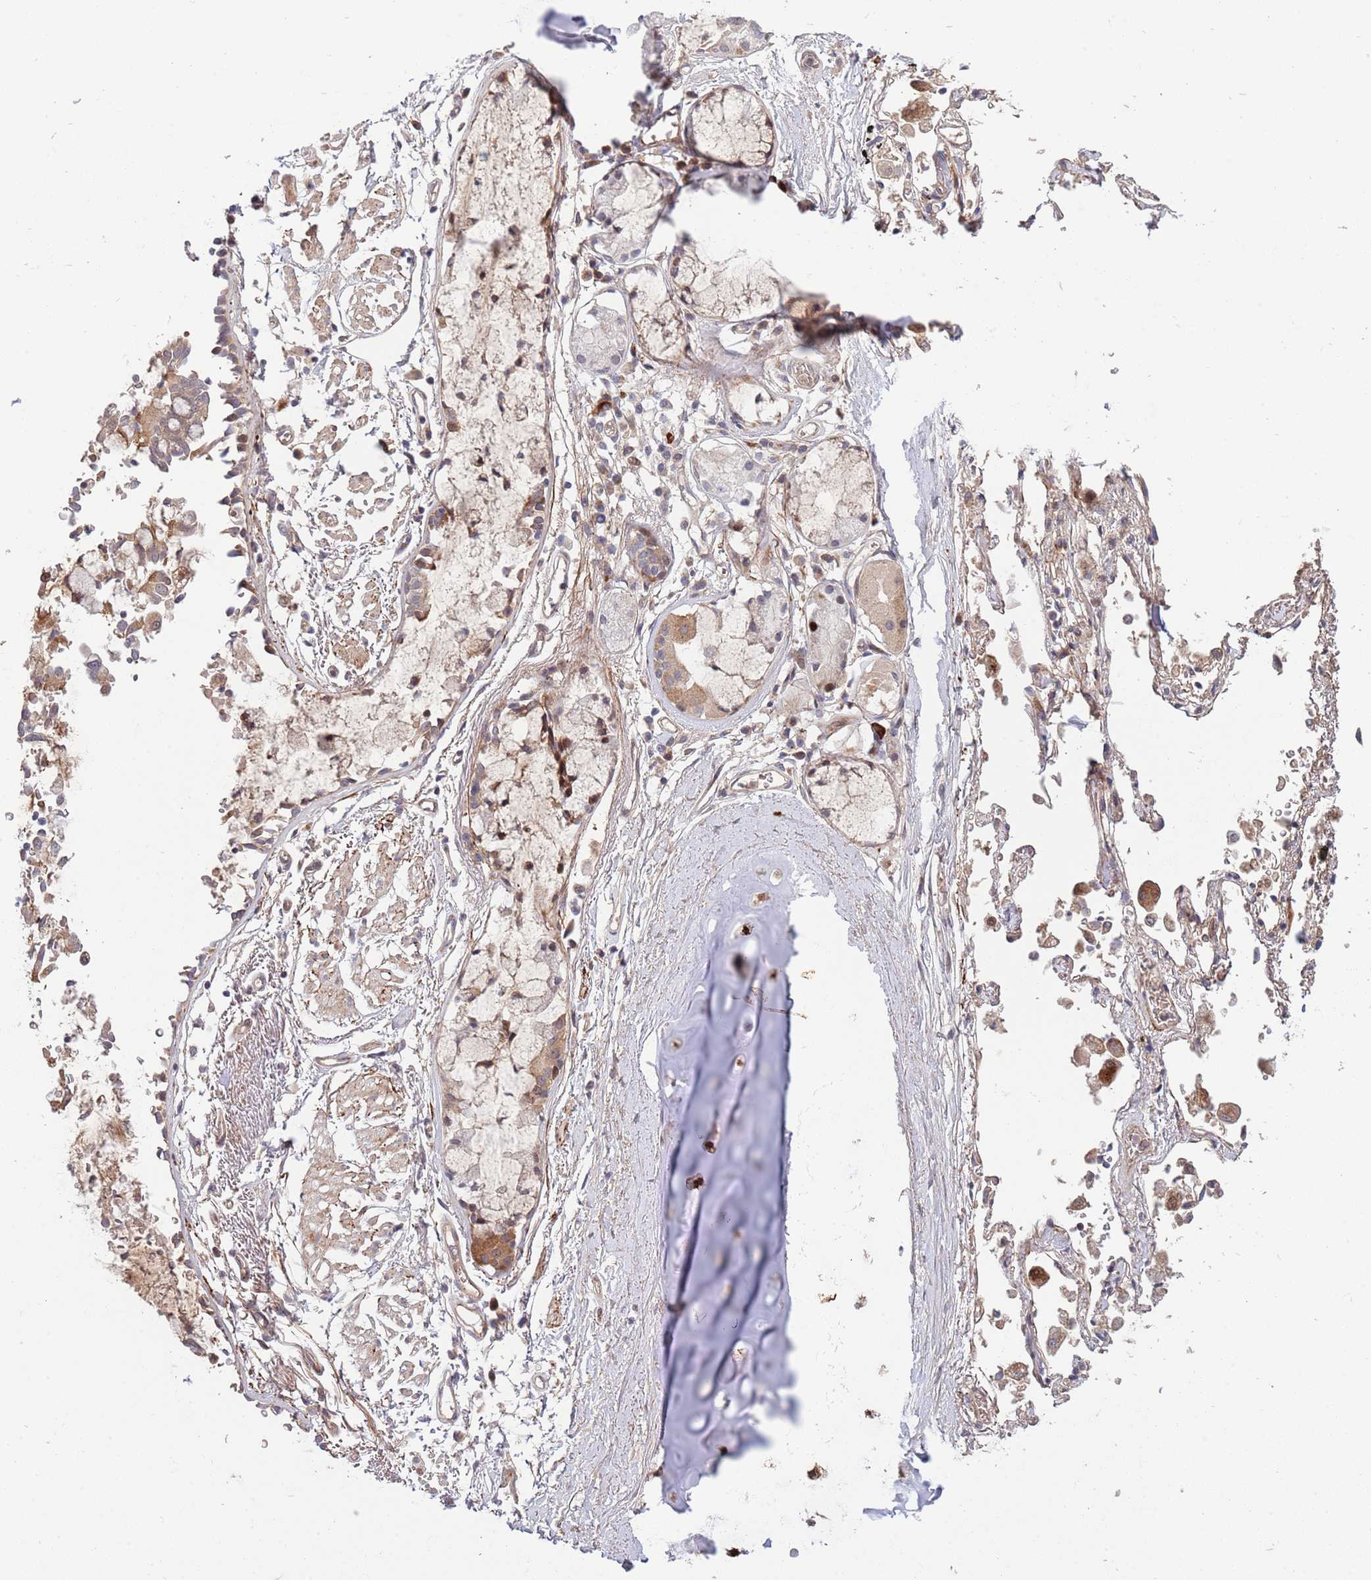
{"staining": {"intensity": "moderate", "quantity": ">75%", "location": "cytoplasmic/membranous,nuclear"}, "tissue": "soft tissue", "cell_type": "Chondrocytes", "image_type": "normal", "snomed": [{"axis": "morphology", "description": "Normal tissue, NOS"}, {"axis": "topography", "description": "Cartilage tissue"}], "caption": "The image shows immunohistochemical staining of unremarkable soft tissue. There is moderate cytoplasmic/membranous,nuclear staining is present in approximately >75% of chondrocytes.", "gene": "NT5DC4", "patient": {"sex": "male", "age": 73}}